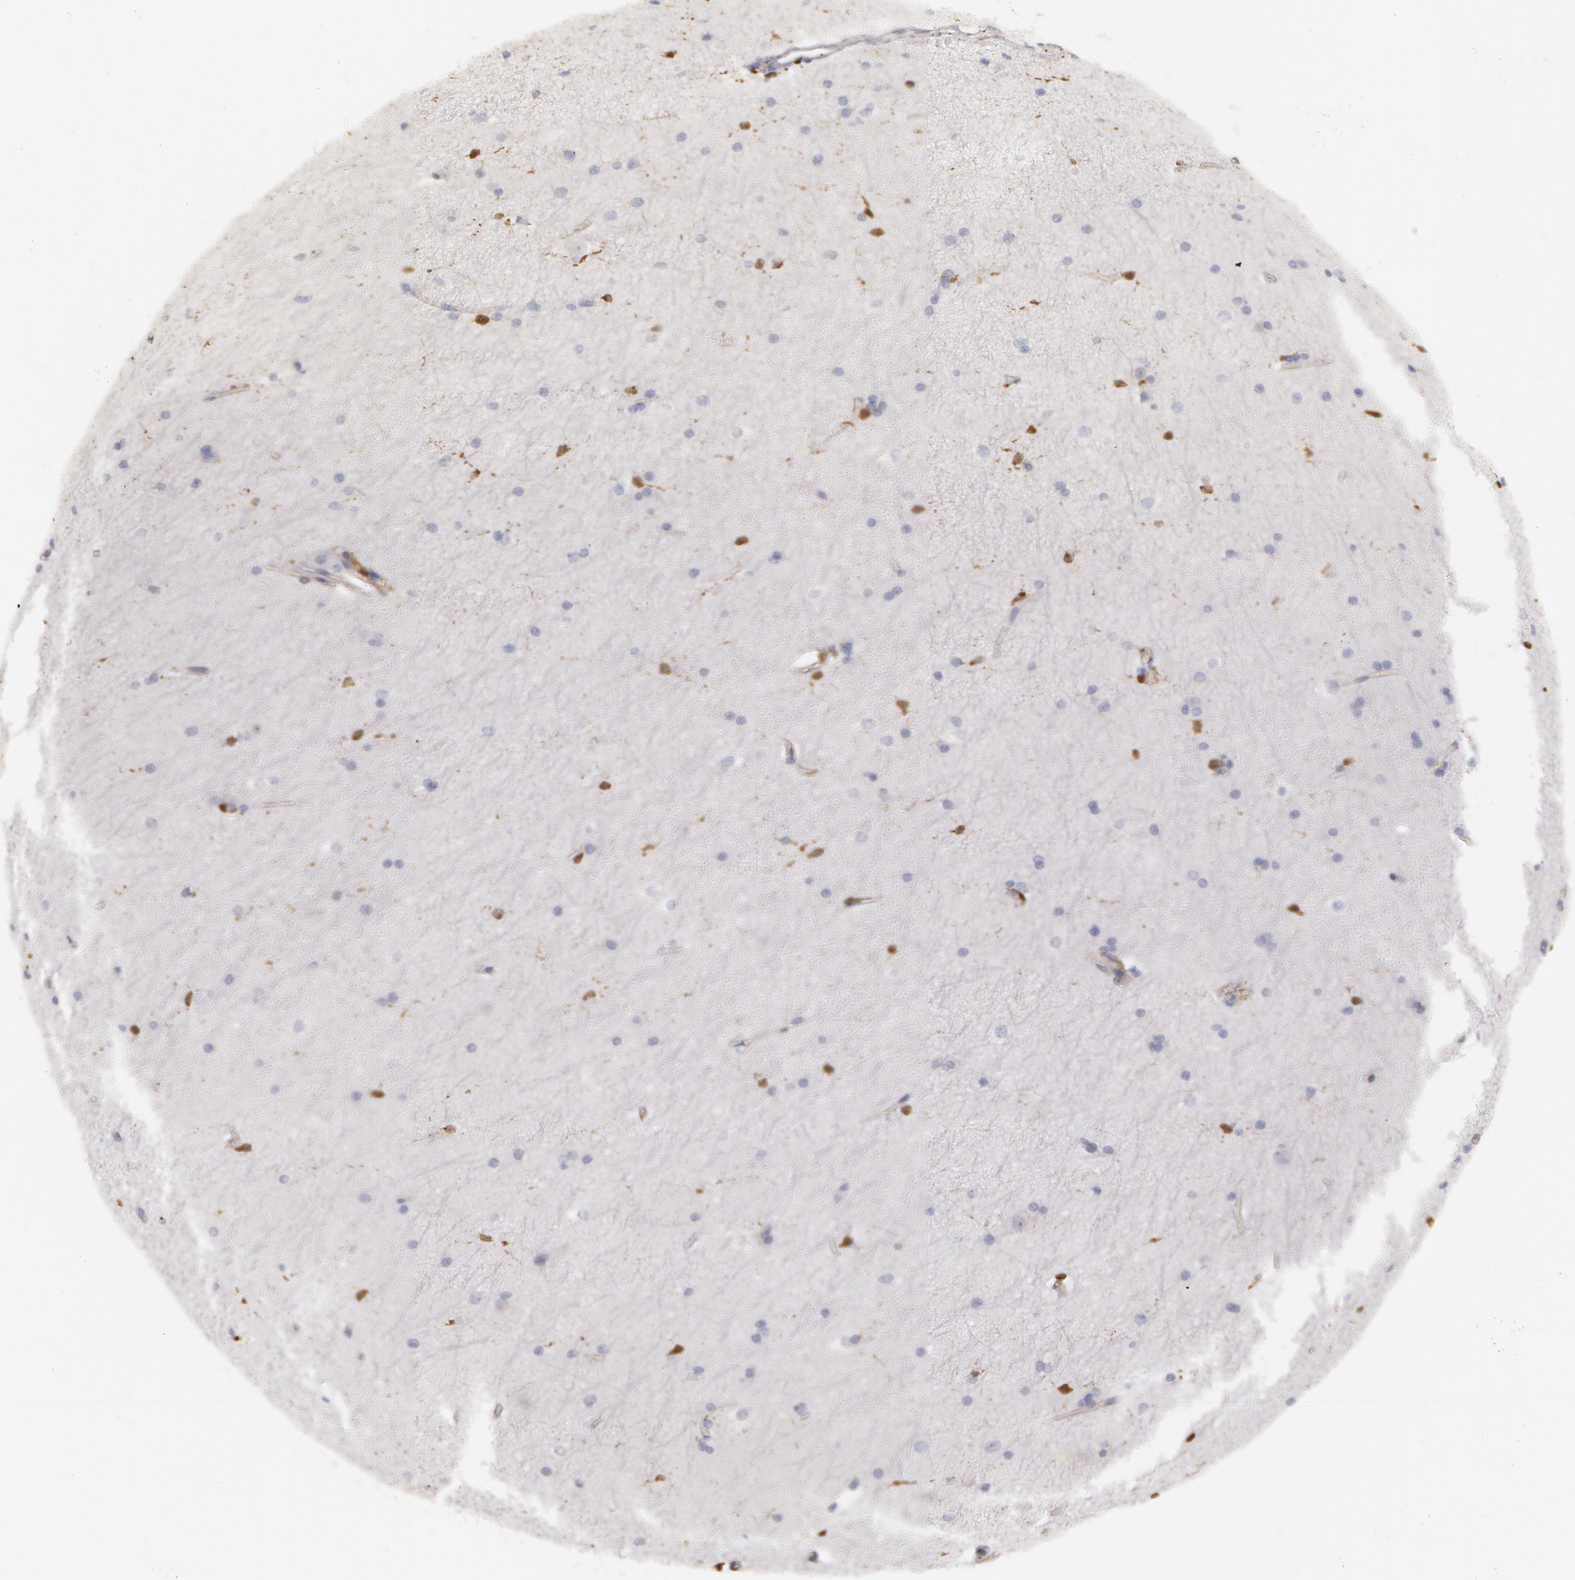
{"staining": {"intensity": "moderate", "quantity": "<25%", "location": "cytoplasmic/membranous"}, "tissue": "cerebral cortex", "cell_type": "Endothelial cells", "image_type": "normal", "snomed": [{"axis": "morphology", "description": "Normal tissue, NOS"}, {"axis": "topography", "description": "Cerebral cortex"}, {"axis": "topography", "description": "Hippocampus"}], "caption": "Immunohistochemistry (IHC) image of benign cerebral cortex: human cerebral cortex stained using immunohistochemistry exhibits low levels of moderate protein expression localized specifically in the cytoplasmic/membranous of endothelial cells, appearing as a cytoplasmic/membranous brown color.", "gene": "SYK", "patient": {"sex": "female", "age": 19}}